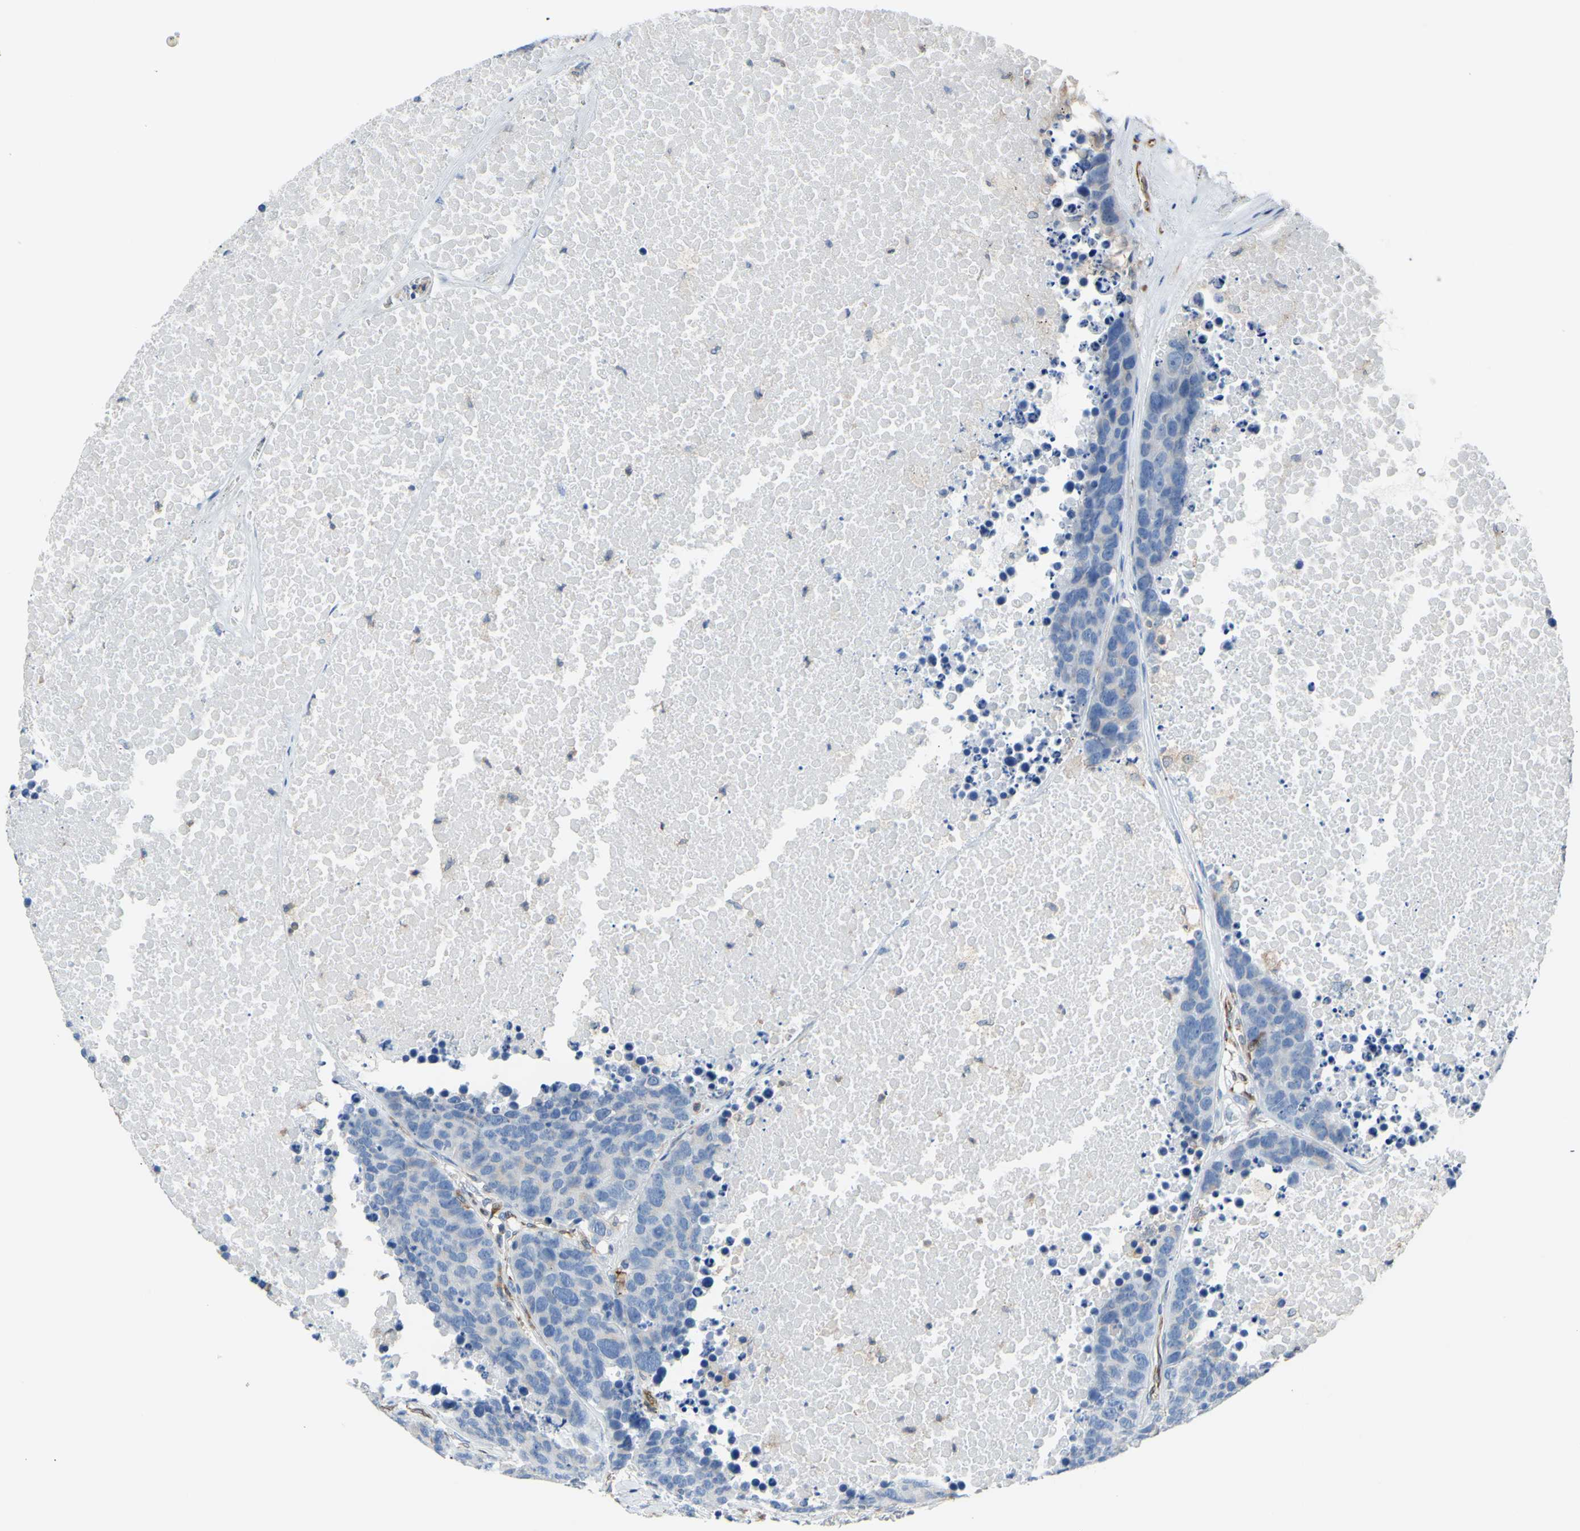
{"staining": {"intensity": "negative", "quantity": "none", "location": "none"}, "tissue": "carcinoid", "cell_type": "Tumor cells", "image_type": "cancer", "snomed": [{"axis": "morphology", "description": "Carcinoid, malignant, NOS"}, {"axis": "topography", "description": "Lung"}], "caption": "An immunohistochemistry (IHC) photomicrograph of carcinoid is shown. There is no staining in tumor cells of carcinoid. Nuclei are stained in blue.", "gene": "MGST2", "patient": {"sex": "male", "age": 60}}